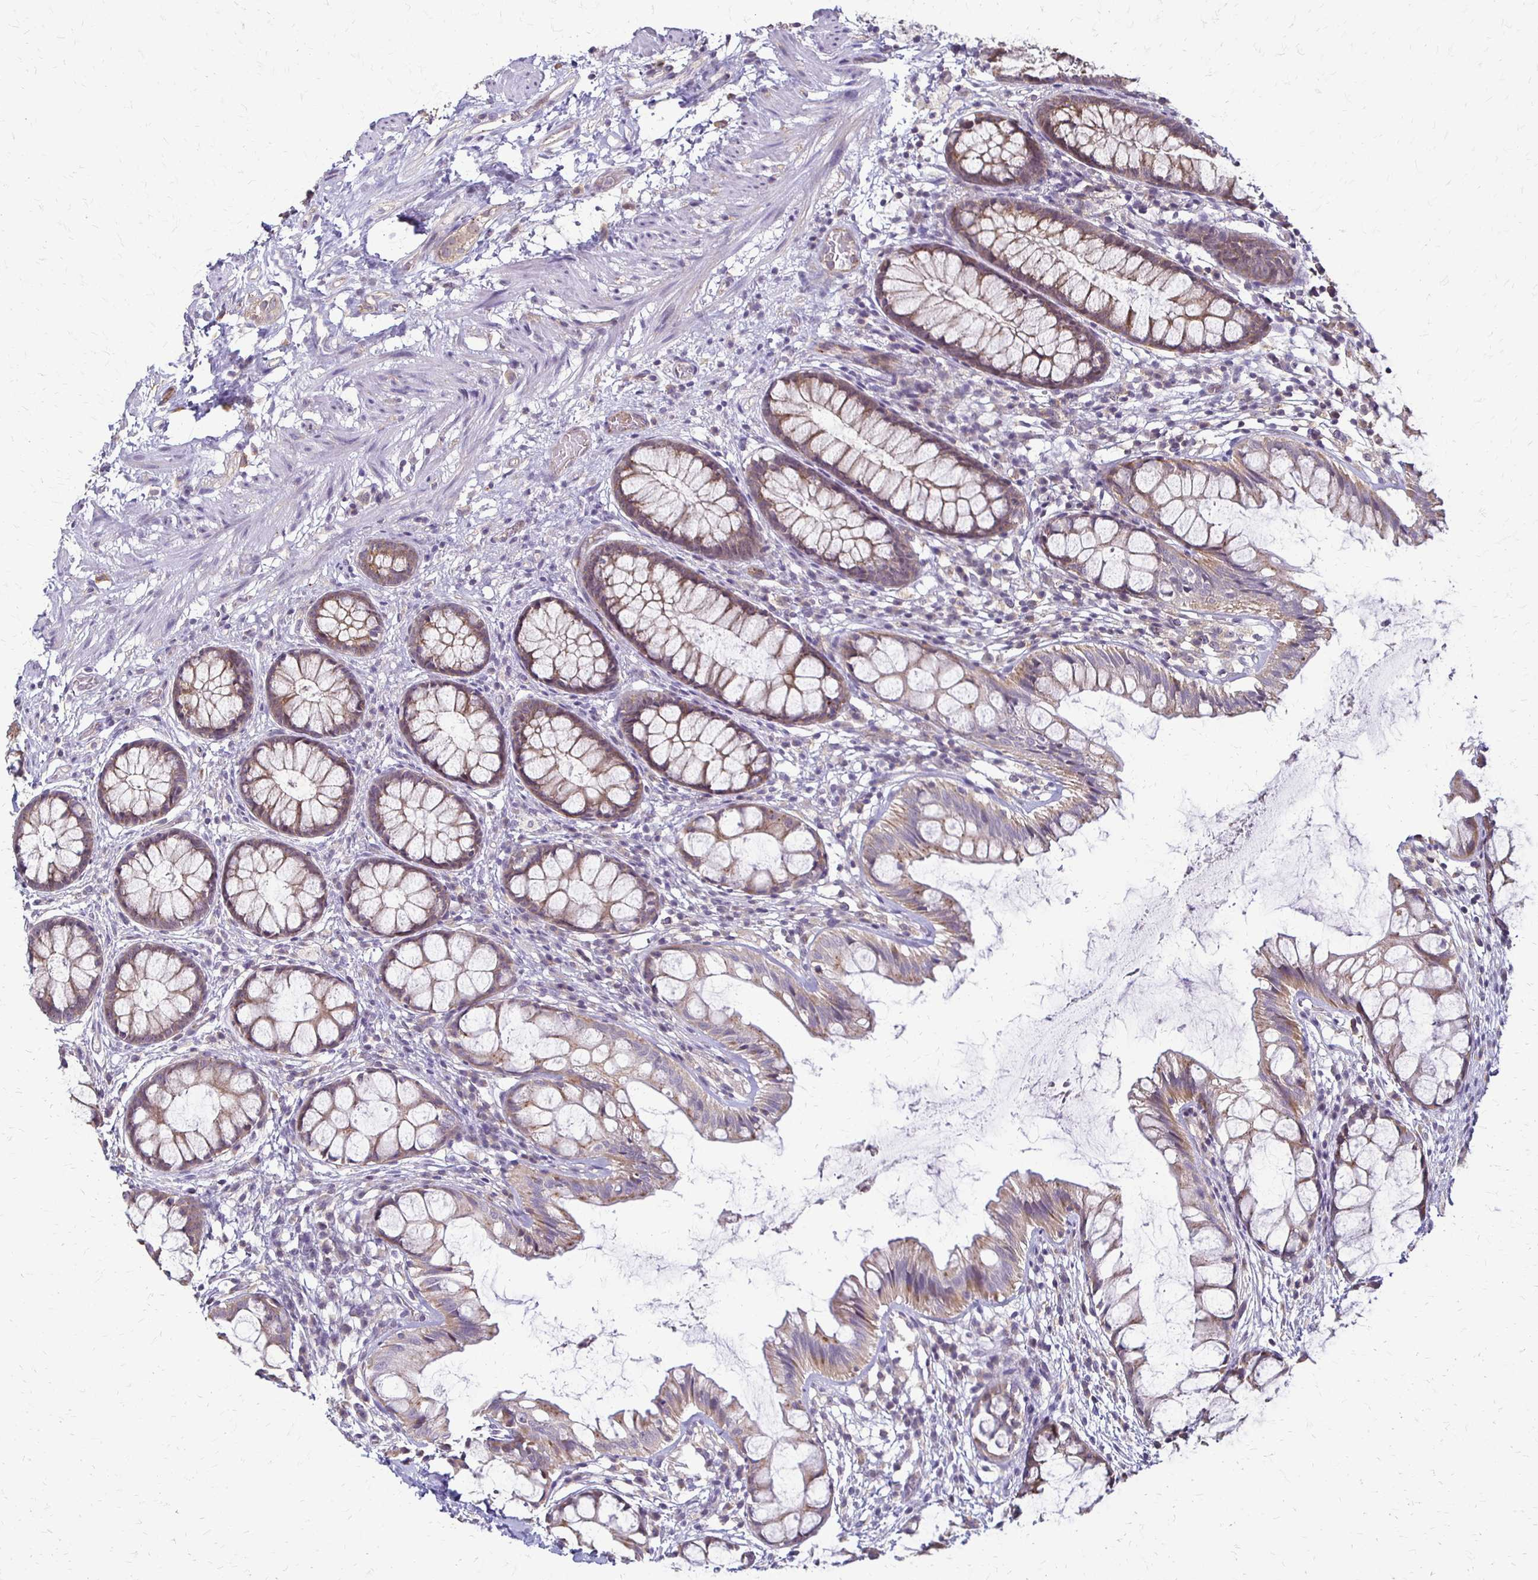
{"staining": {"intensity": "moderate", "quantity": ">75%", "location": "cytoplasmic/membranous"}, "tissue": "rectum", "cell_type": "Glandular cells", "image_type": "normal", "snomed": [{"axis": "morphology", "description": "Normal tissue, NOS"}, {"axis": "topography", "description": "Rectum"}], "caption": "Immunohistochemistry (IHC) image of unremarkable human rectum stained for a protein (brown), which displays medium levels of moderate cytoplasmic/membranous expression in about >75% of glandular cells.", "gene": "SLC9A9", "patient": {"sex": "female", "age": 62}}